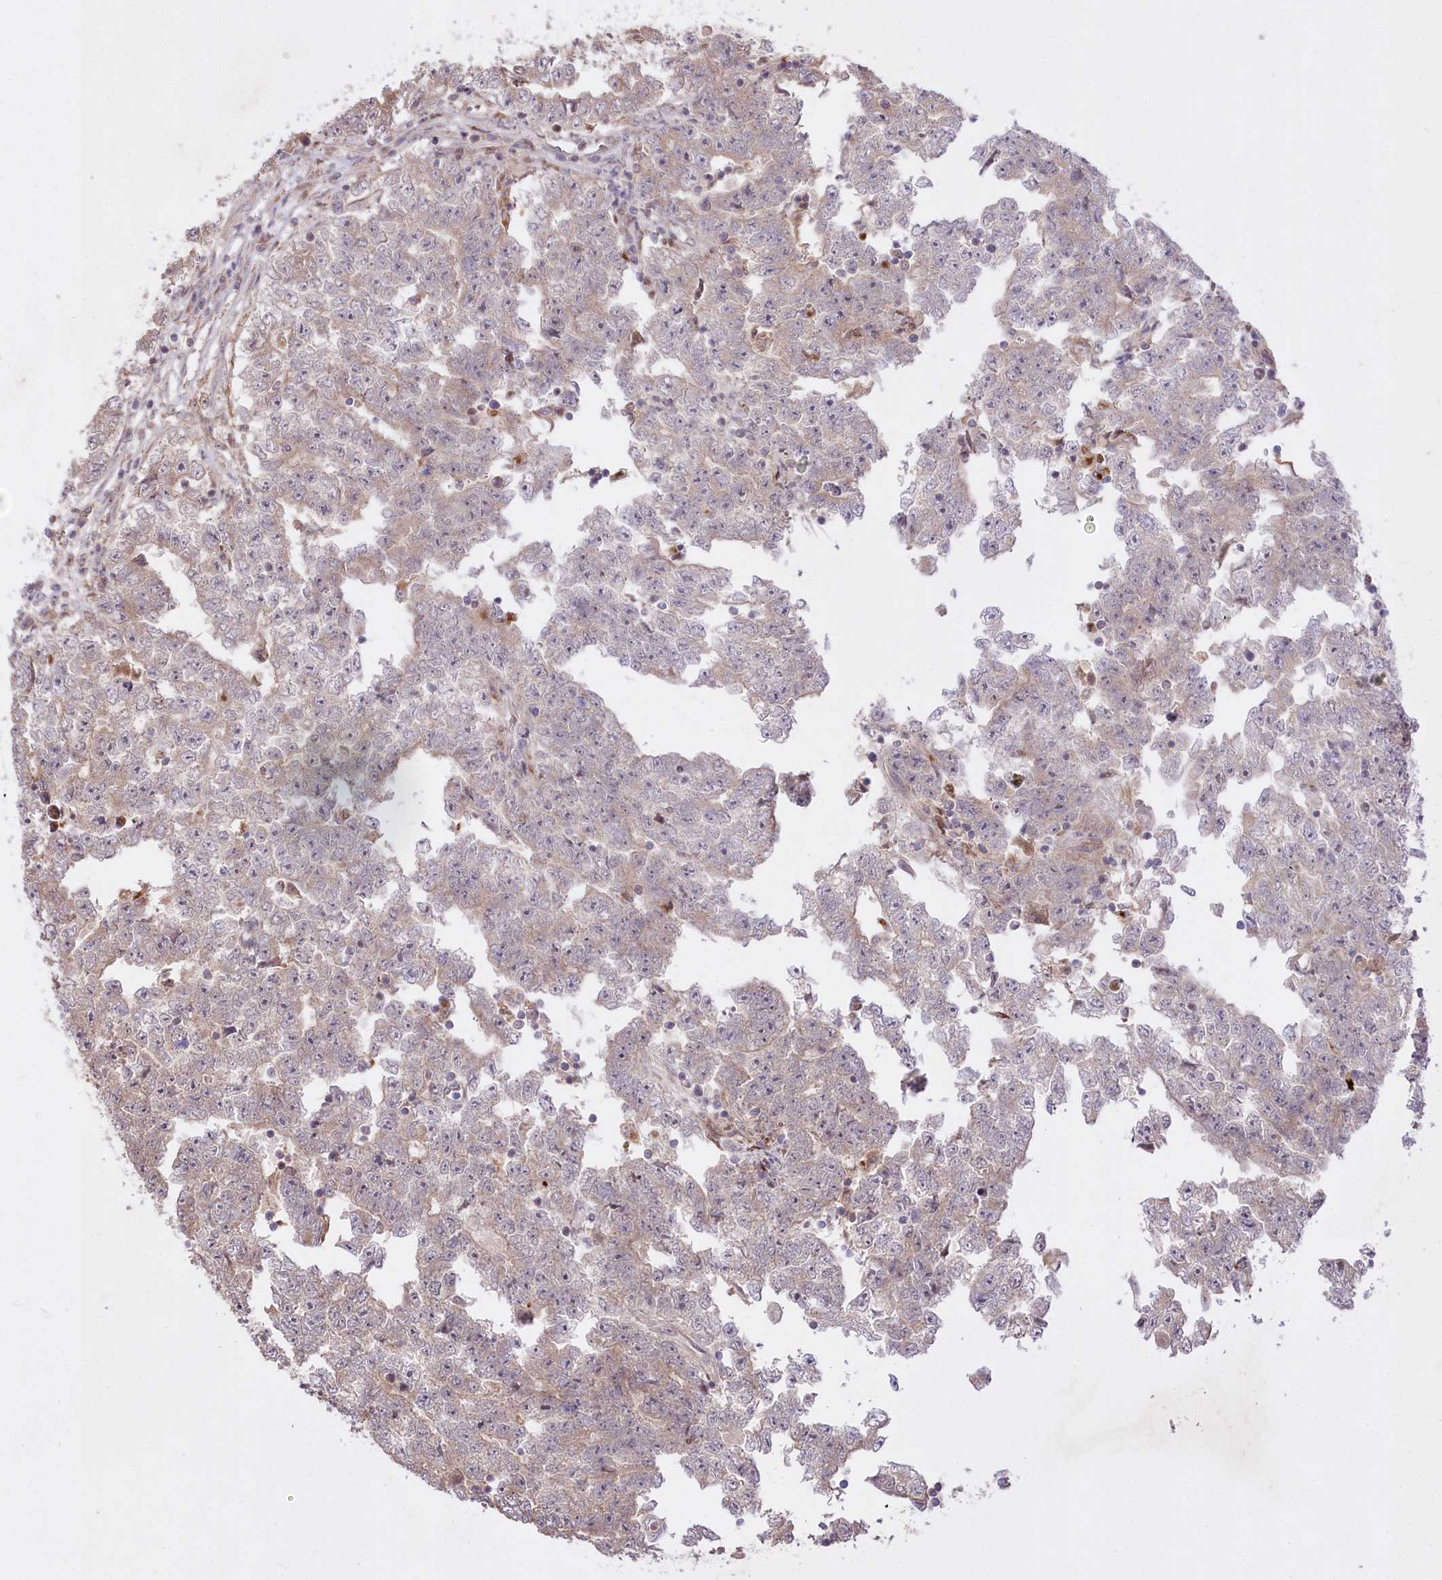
{"staining": {"intensity": "weak", "quantity": "<25%", "location": "cytoplasmic/membranous"}, "tissue": "testis cancer", "cell_type": "Tumor cells", "image_type": "cancer", "snomed": [{"axis": "morphology", "description": "Carcinoma, Embryonal, NOS"}, {"axis": "topography", "description": "Testis"}], "caption": "This is an IHC photomicrograph of human testis cancer. There is no staining in tumor cells.", "gene": "HELT", "patient": {"sex": "male", "age": 25}}